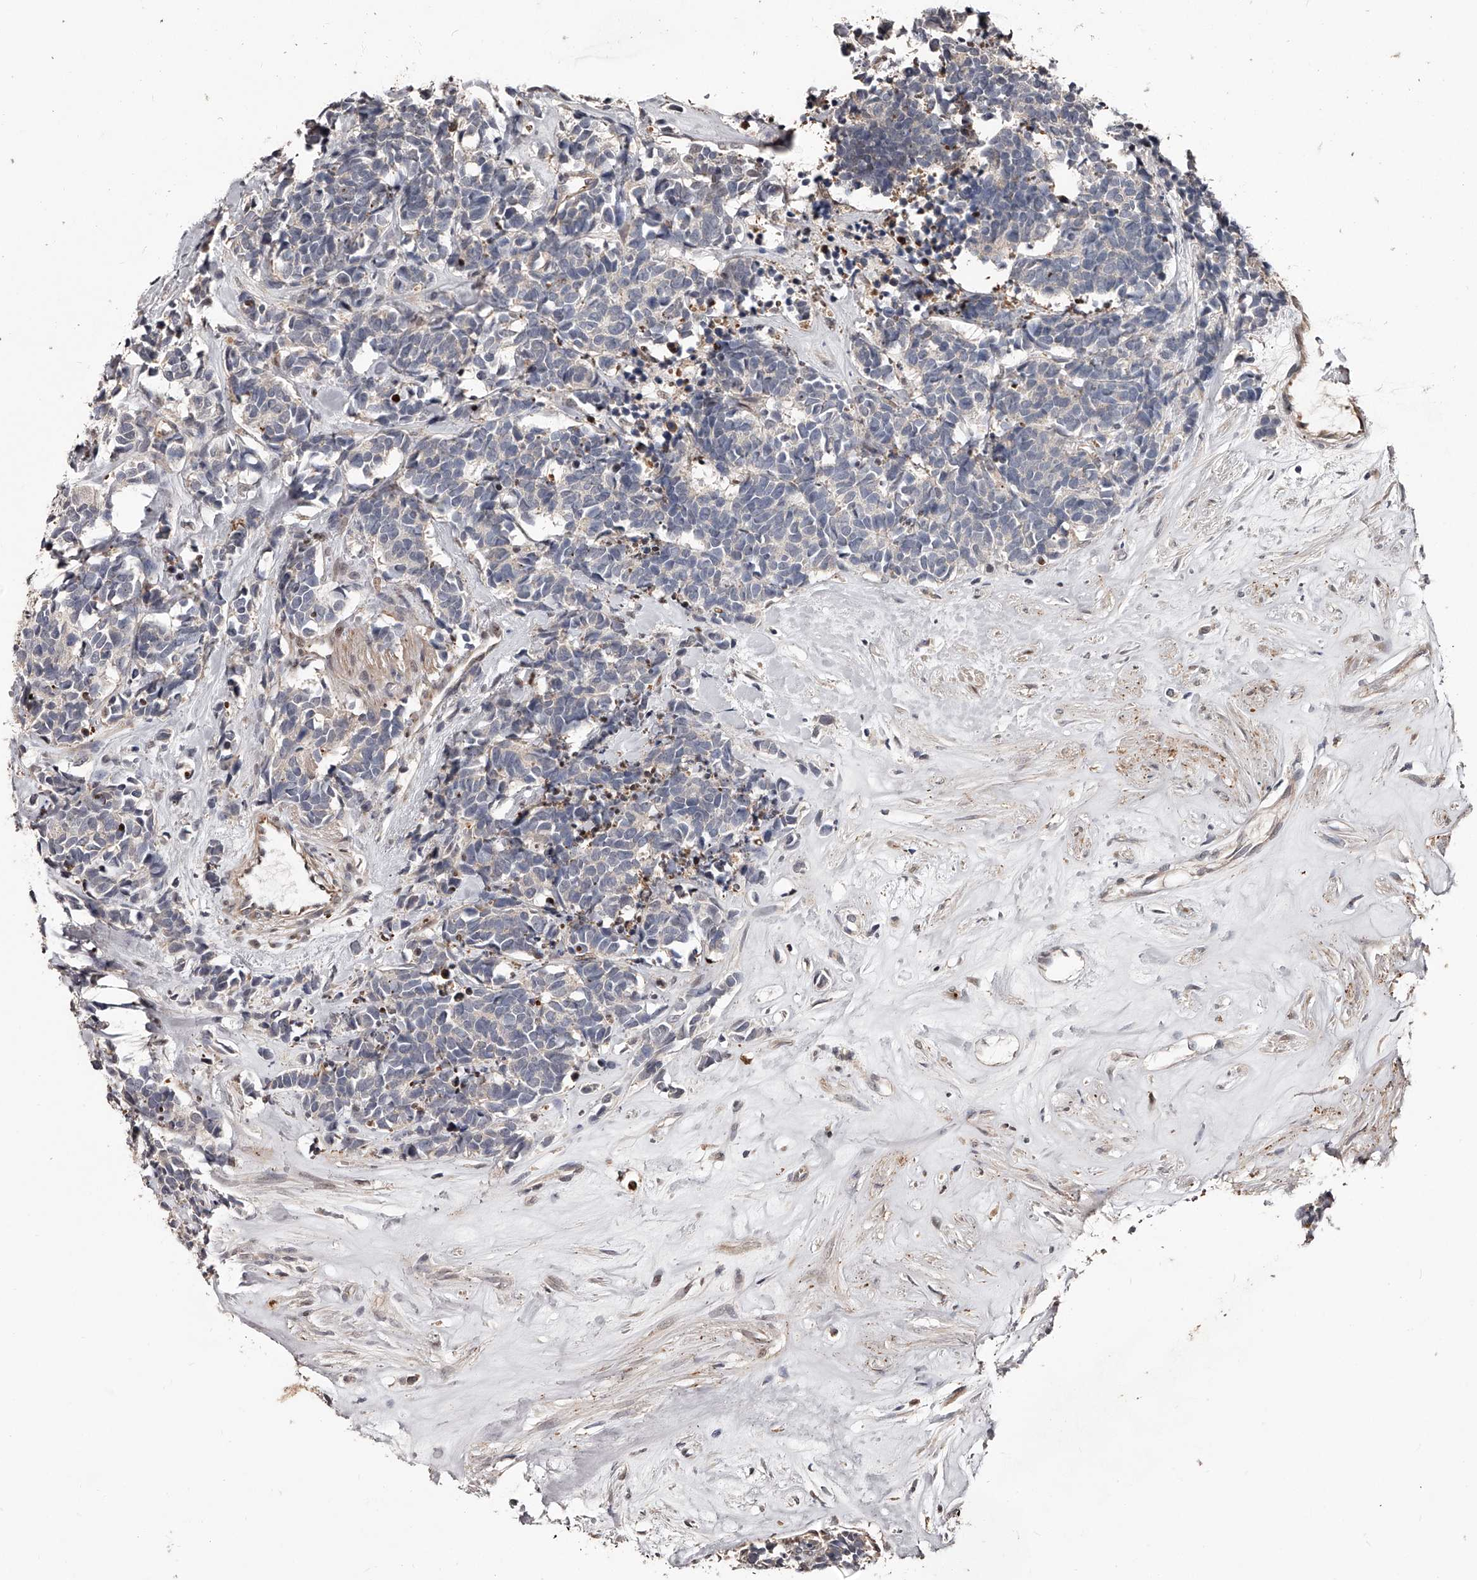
{"staining": {"intensity": "negative", "quantity": "none", "location": "none"}, "tissue": "carcinoid", "cell_type": "Tumor cells", "image_type": "cancer", "snomed": [{"axis": "morphology", "description": "Carcinoma, NOS"}, {"axis": "morphology", "description": "Carcinoid, malignant, NOS"}, {"axis": "topography", "description": "Urinary bladder"}], "caption": "Histopathology image shows no significant protein positivity in tumor cells of carcinoid (malignant).", "gene": "URGCP", "patient": {"sex": "male", "age": 57}}